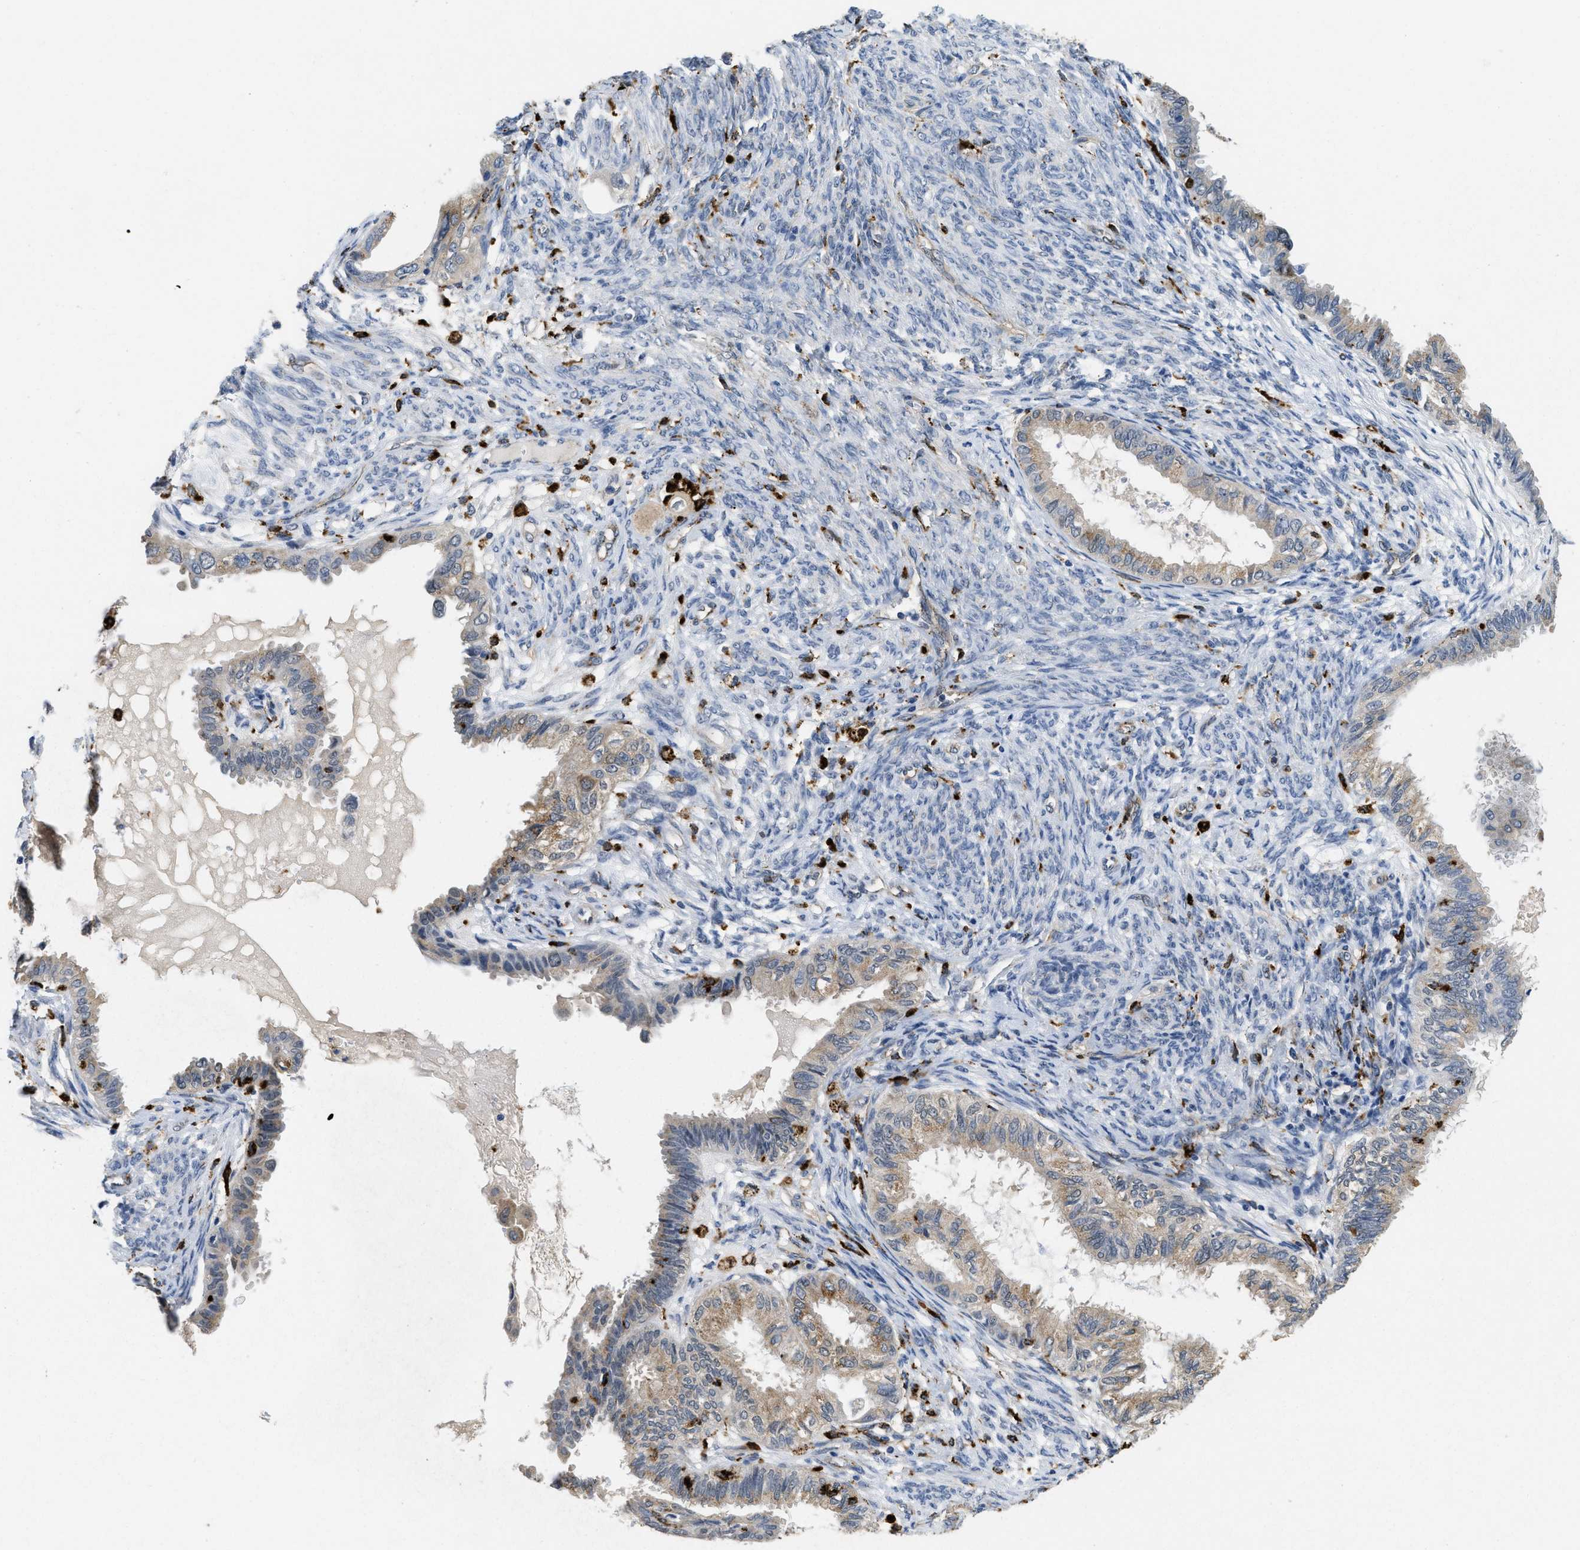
{"staining": {"intensity": "weak", "quantity": ">75%", "location": "cytoplasmic/membranous"}, "tissue": "cervical cancer", "cell_type": "Tumor cells", "image_type": "cancer", "snomed": [{"axis": "morphology", "description": "Normal tissue, NOS"}, {"axis": "morphology", "description": "Adenocarcinoma, NOS"}, {"axis": "topography", "description": "Cervix"}, {"axis": "topography", "description": "Endometrium"}], "caption": "The immunohistochemical stain labels weak cytoplasmic/membranous staining in tumor cells of cervical cancer tissue. (Stains: DAB (3,3'-diaminobenzidine) in brown, nuclei in blue, Microscopy: brightfield microscopy at high magnification).", "gene": "BMPR2", "patient": {"sex": "female", "age": 86}}